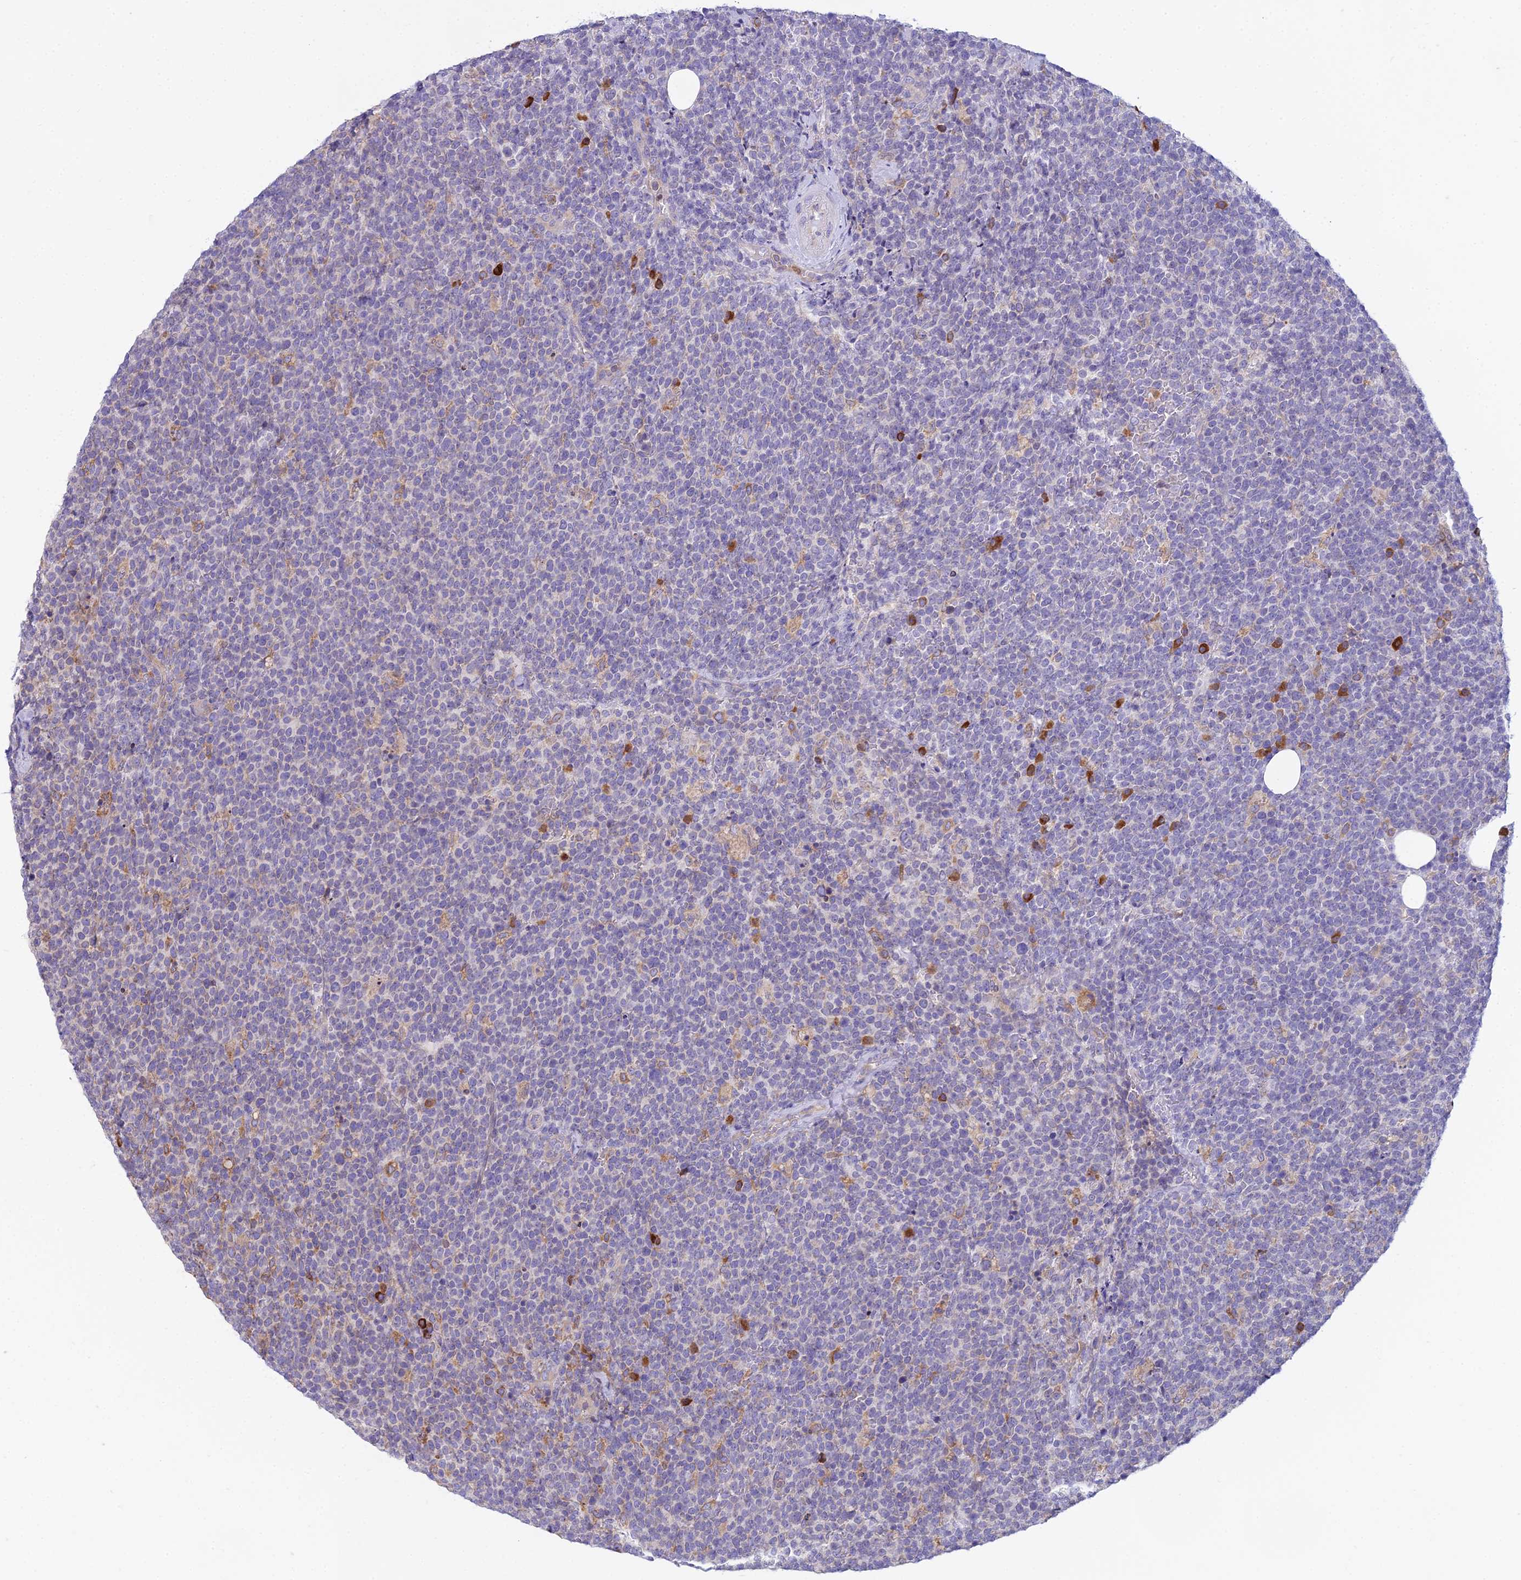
{"staining": {"intensity": "negative", "quantity": "none", "location": "none"}, "tissue": "lymphoma", "cell_type": "Tumor cells", "image_type": "cancer", "snomed": [{"axis": "morphology", "description": "Malignant lymphoma, non-Hodgkin's type, High grade"}, {"axis": "topography", "description": "Lymph node"}], "caption": "Tumor cells show no significant protein staining in lymphoma.", "gene": "HM13", "patient": {"sex": "male", "age": 61}}